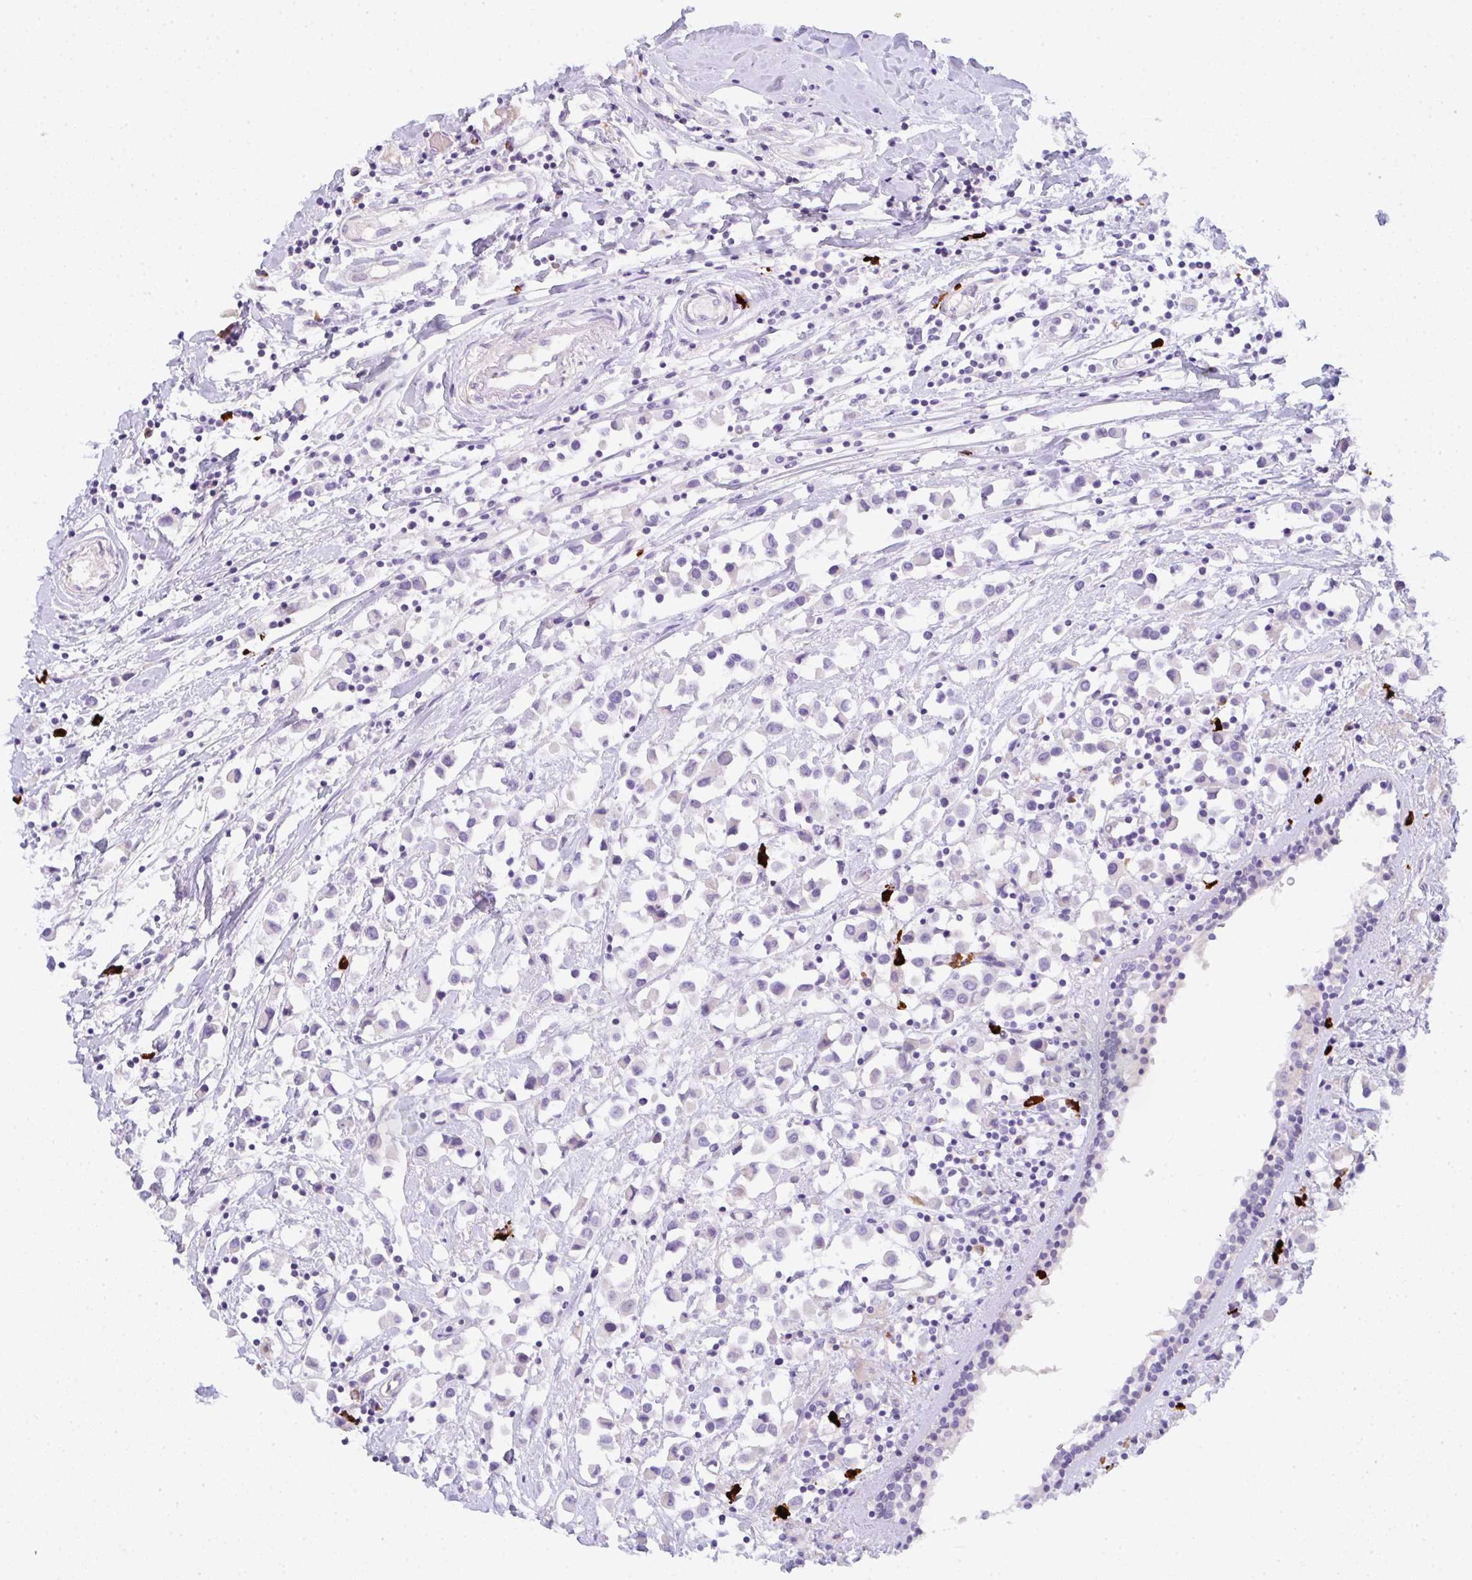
{"staining": {"intensity": "negative", "quantity": "none", "location": "none"}, "tissue": "breast cancer", "cell_type": "Tumor cells", "image_type": "cancer", "snomed": [{"axis": "morphology", "description": "Duct carcinoma"}, {"axis": "topography", "description": "Breast"}], "caption": "High power microscopy image of an IHC histopathology image of breast cancer (invasive ductal carcinoma), revealing no significant expression in tumor cells. Nuclei are stained in blue.", "gene": "CACNA1S", "patient": {"sex": "female", "age": 61}}